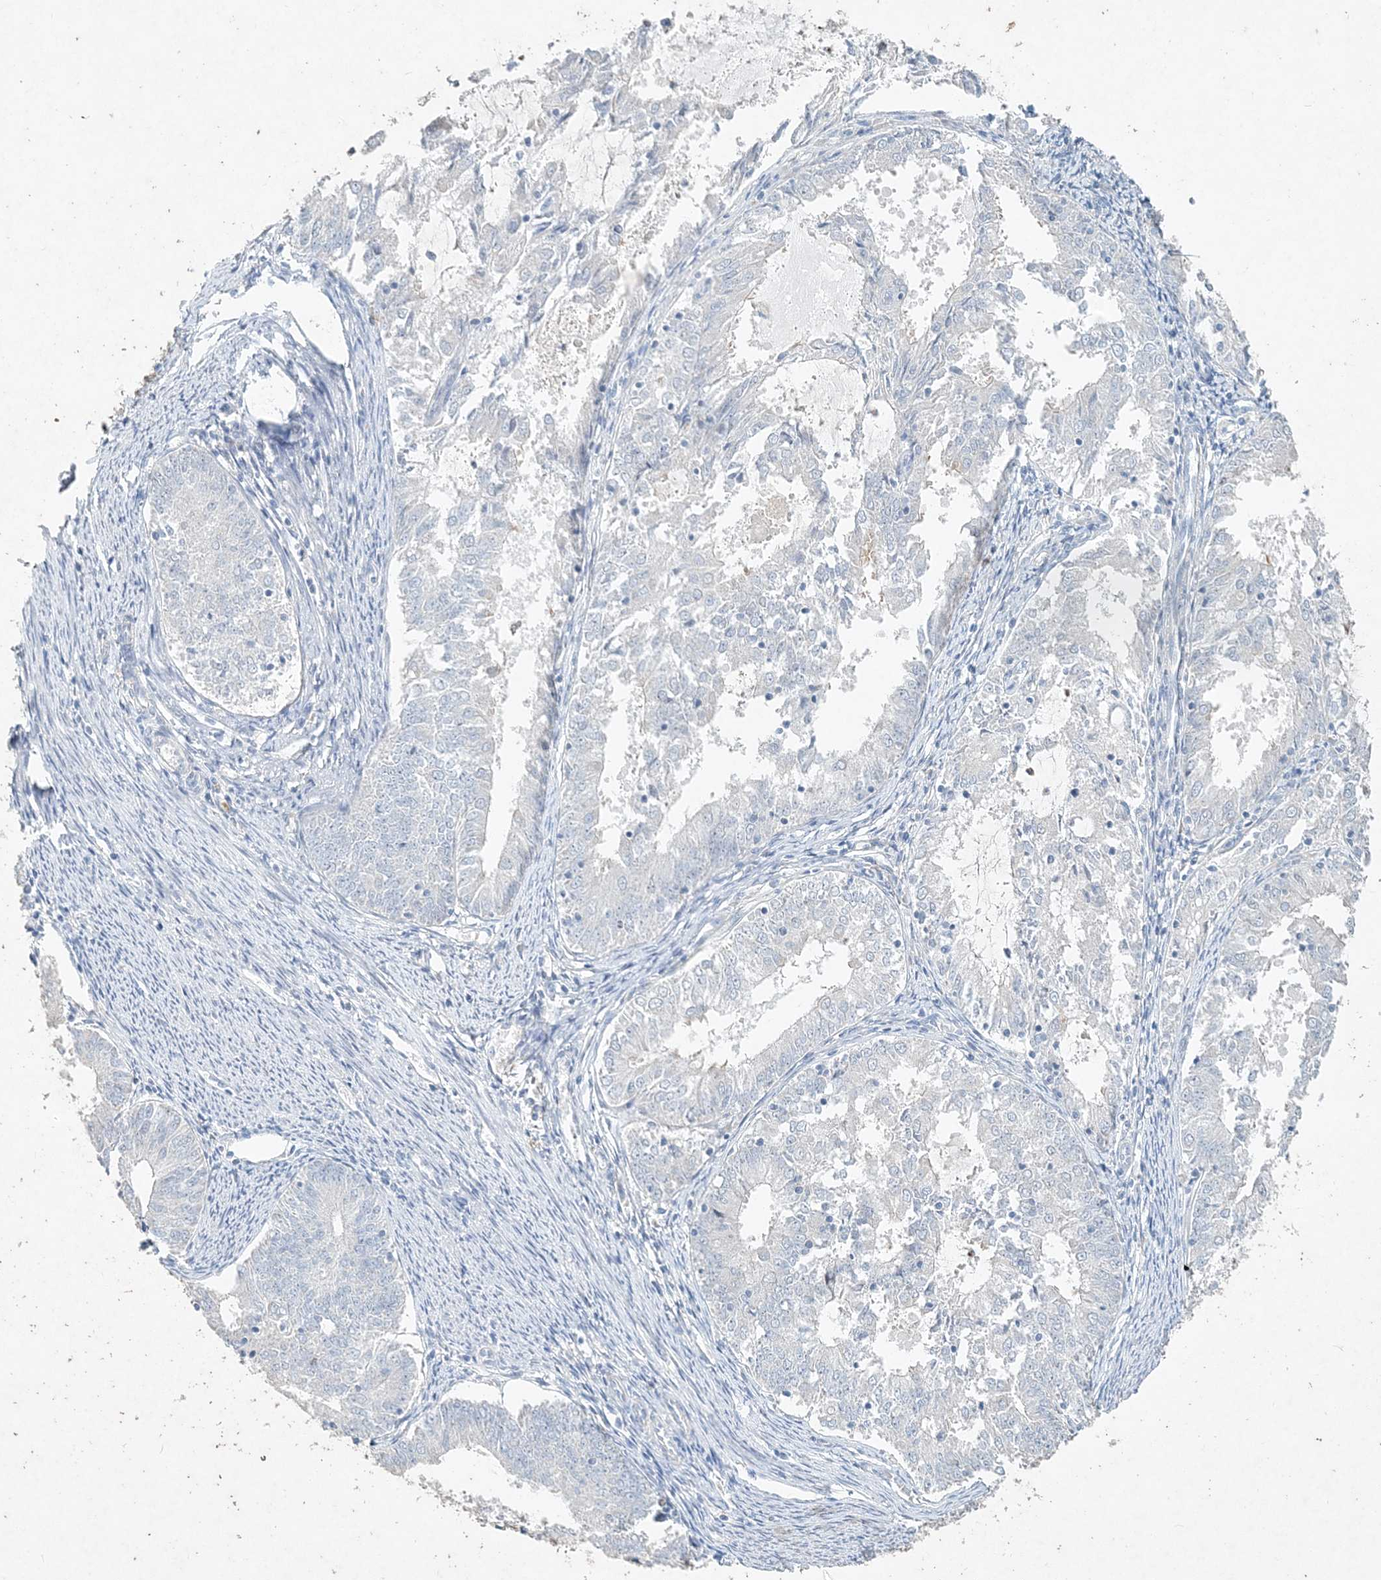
{"staining": {"intensity": "negative", "quantity": "none", "location": "none"}, "tissue": "endometrial cancer", "cell_type": "Tumor cells", "image_type": "cancer", "snomed": [{"axis": "morphology", "description": "Adenocarcinoma, NOS"}, {"axis": "topography", "description": "Endometrium"}], "caption": "A micrograph of human endometrial cancer (adenocarcinoma) is negative for staining in tumor cells. Nuclei are stained in blue.", "gene": "DNAH5", "patient": {"sex": "female", "age": 57}}